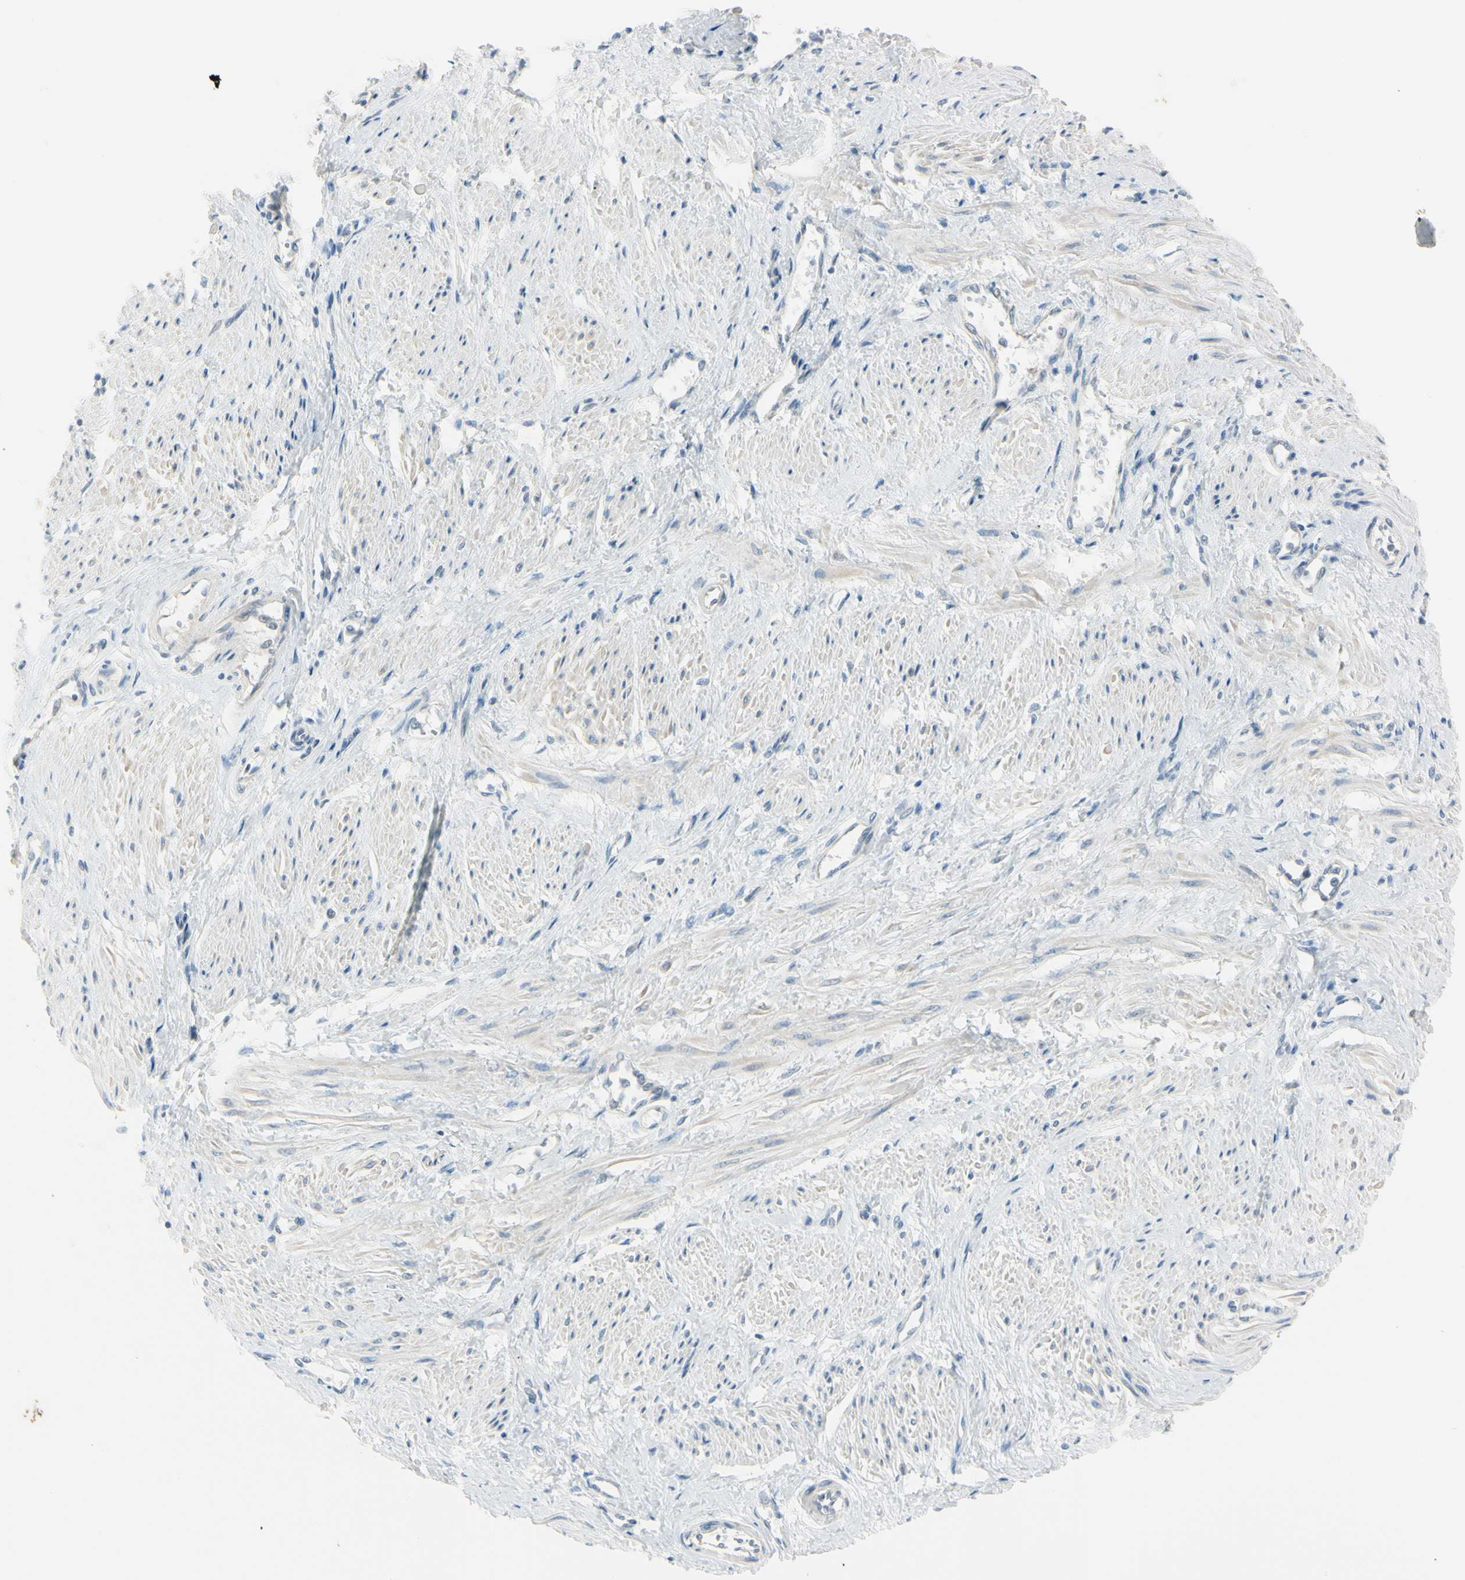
{"staining": {"intensity": "negative", "quantity": "none", "location": "none"}, "tissue": "smooth muscle", "cell_type": "Smooth muscle cells", "image_type": "normal", "snomed": [{"axis": "morphology", "description": "Normal tissue, NOS"}, {"axis": "topography", "description": "Smooth muscle"}, {"axis": "topography", "description": "Uterus"}], "caption": "This is an immunohistochemistry histopathology image of unremarkable human smooth muscle. There is no positivity in smooth muscle cells.", "gene": "ASB9", "patient": {"sex": "female", "age": 39}}